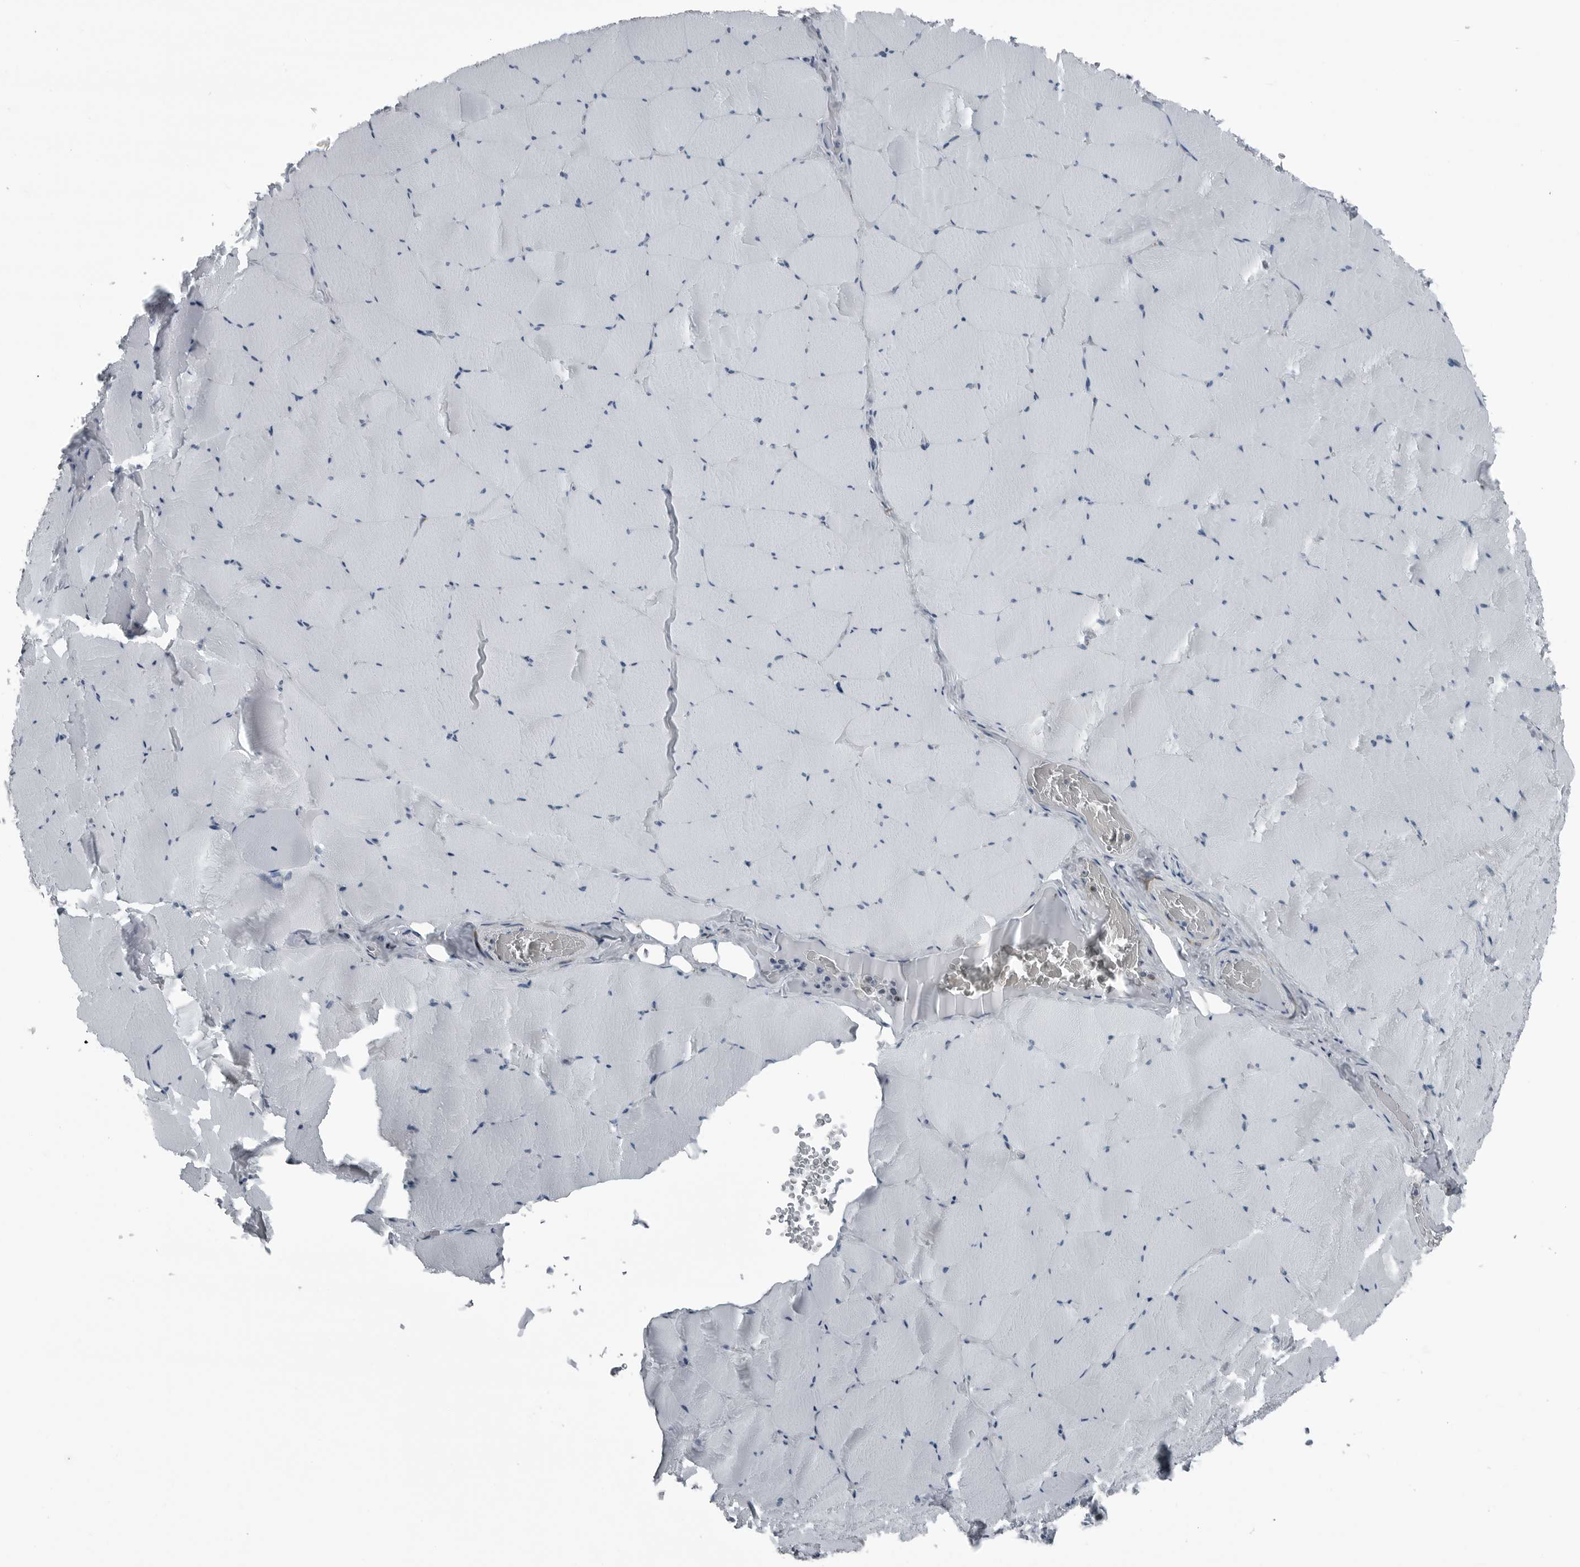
{"staining": {"intensity": "strong", "quantity": "<25%", "location": "cytoplasmic/membranous"}, "tissue": "skeletal muscle", "cell_type": "Myocytes", "image_type": "normal", "snomed": [{"axis": "morphology", "description": "Normal tissue, NOS"}, {"axis": "topography", "description": "Skeletal muscle"}], "caption": "IHC (DAB (3,3'-diaminobenzidine)) staining of benign skeletal muscle exhibits strong cytoplasmic/membranous protein staining in about <25% of myocytes. (brown staining indicates protein expression, while blue staining denotes nuclei).", "gene": "CEP85", "patient": {"sex": "male", "age": 62}}